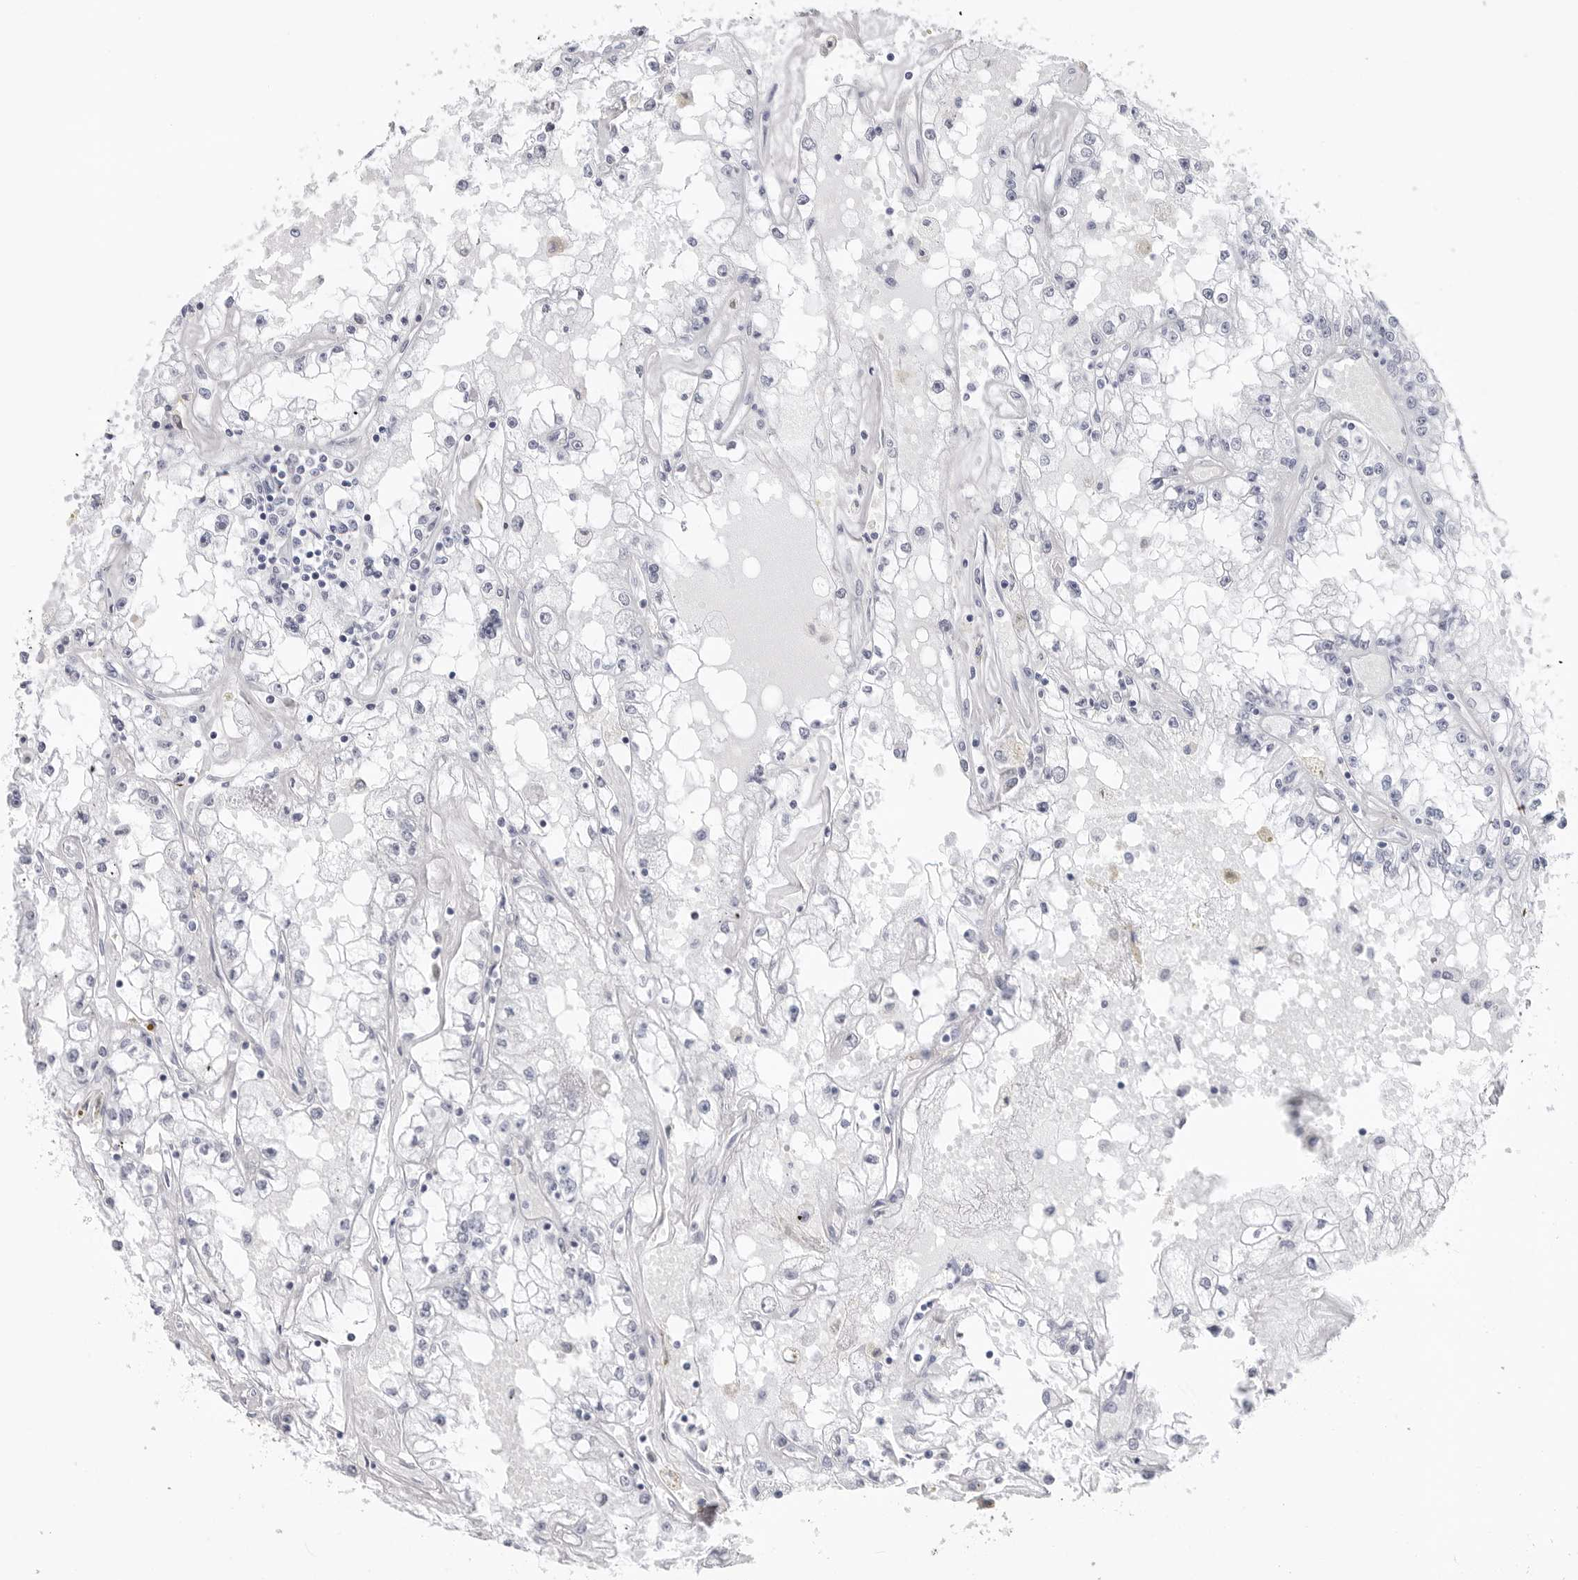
{"staining": {"intensity": "negative", "quantity": "none", "location": "none"}, "tissue": "renal cancer", "cell_type": "Tumor cells", "image_type": "cancer", "snomed": [{"axis": "morphology", "description": "Adenocarcinoma, NOS"}, {"axis": "topography", "description": "Kidney"}], "caption": "The image shows no staining of tumor cells in renal cancer. (DAB (3,3'-diaminobenzidine) IHC with hematoxylin counter stain).", "gene": "CST2", "patient": {"sex": "male", "age": 56}}